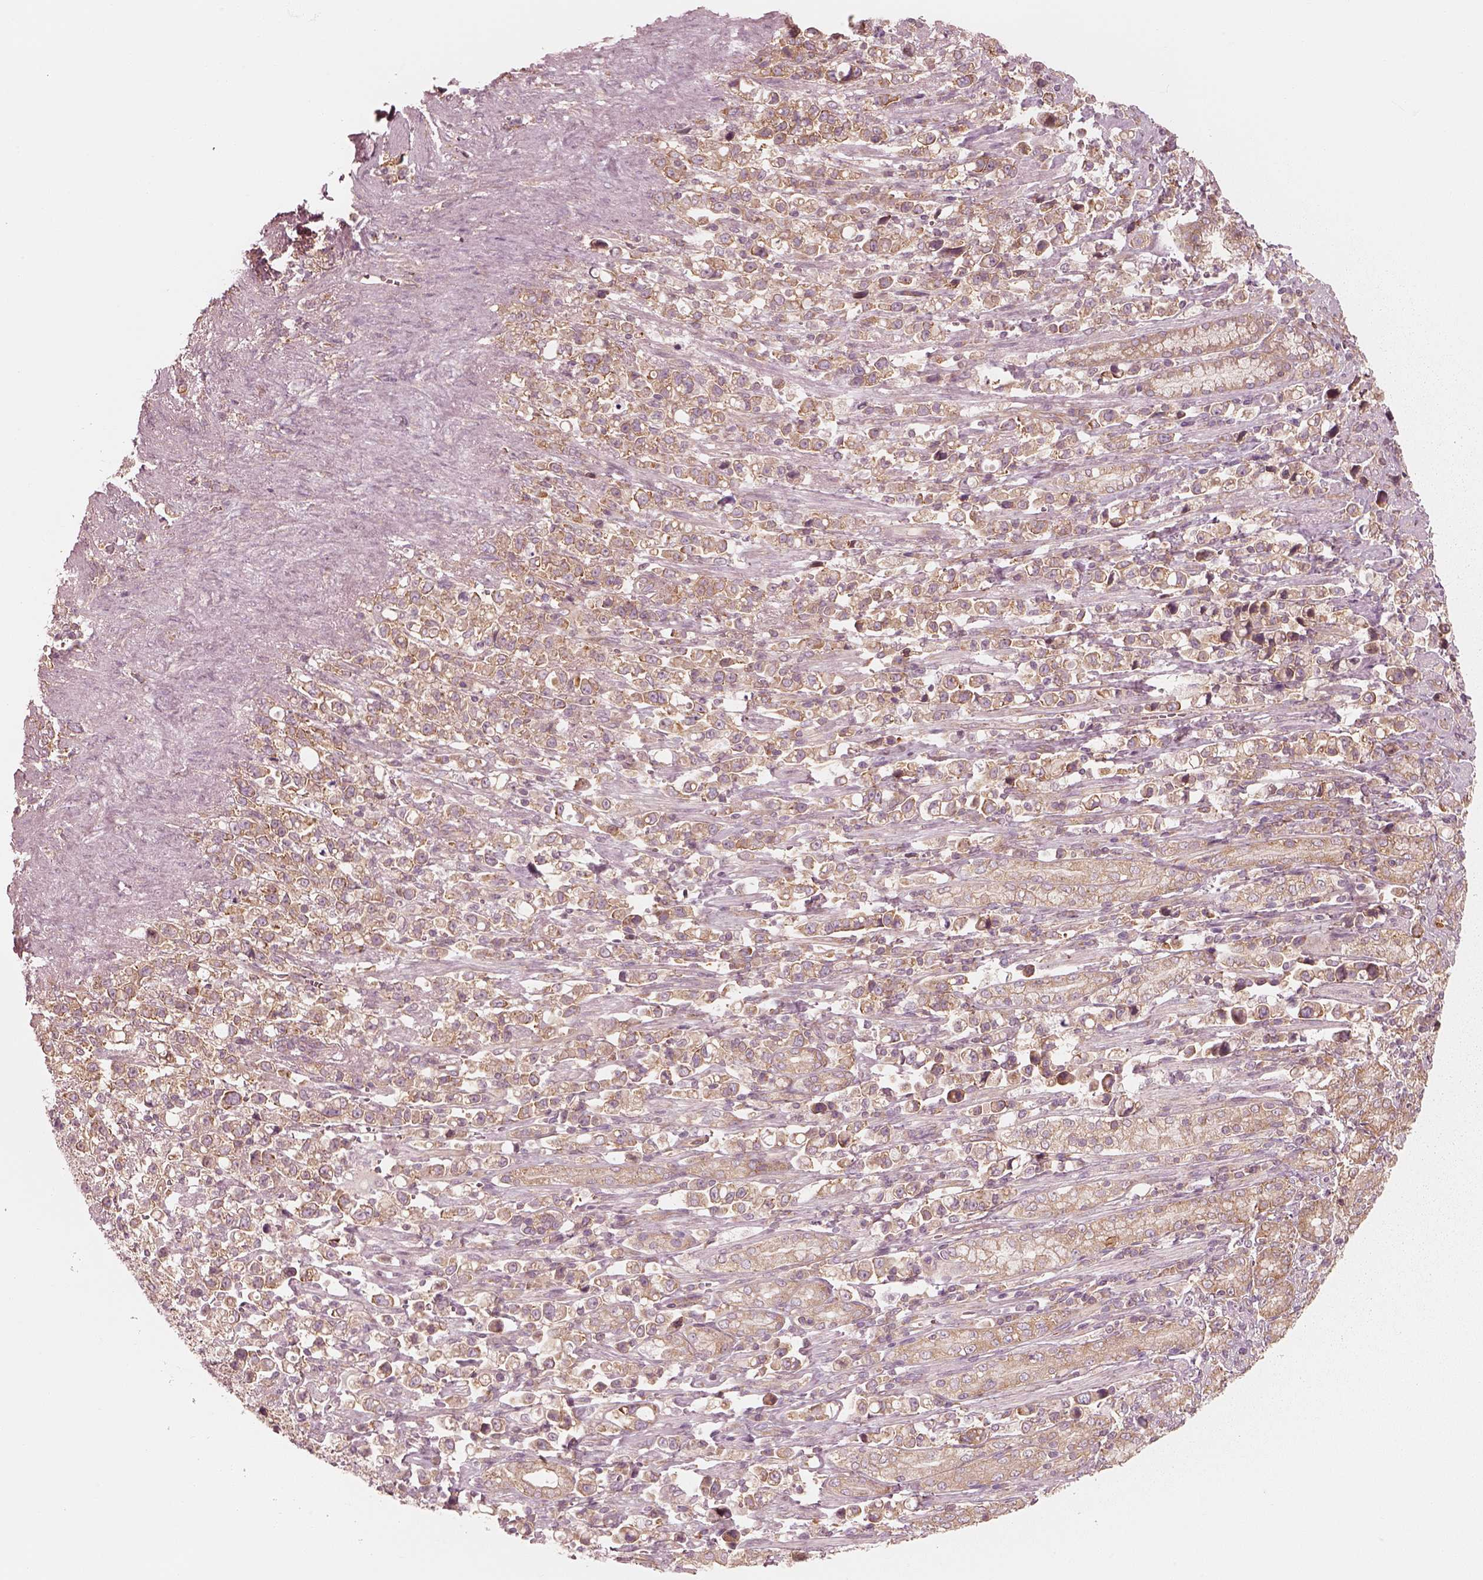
{"staining": {"intensity": "moderate", "quantity": ">75%", "location": "cytoplasmic/membranous"}, "tissue": "stomach cancer", "cell_type": "Tumor cells", "image_type": "cancer", "snomed": [{"axis": "morphology", "description": "Adenocarcinoma, NOS"}, {"axis": "topography", "description": "Stomach"}], "caption": "Stomach adenocarcinoma stained with immunohistochemistry reveals moderate cytoplasmic/membranous staining in about >75% of tumor cells.", "gene": "CNOT2", "patient": {"sex": "male", "age": 63}}